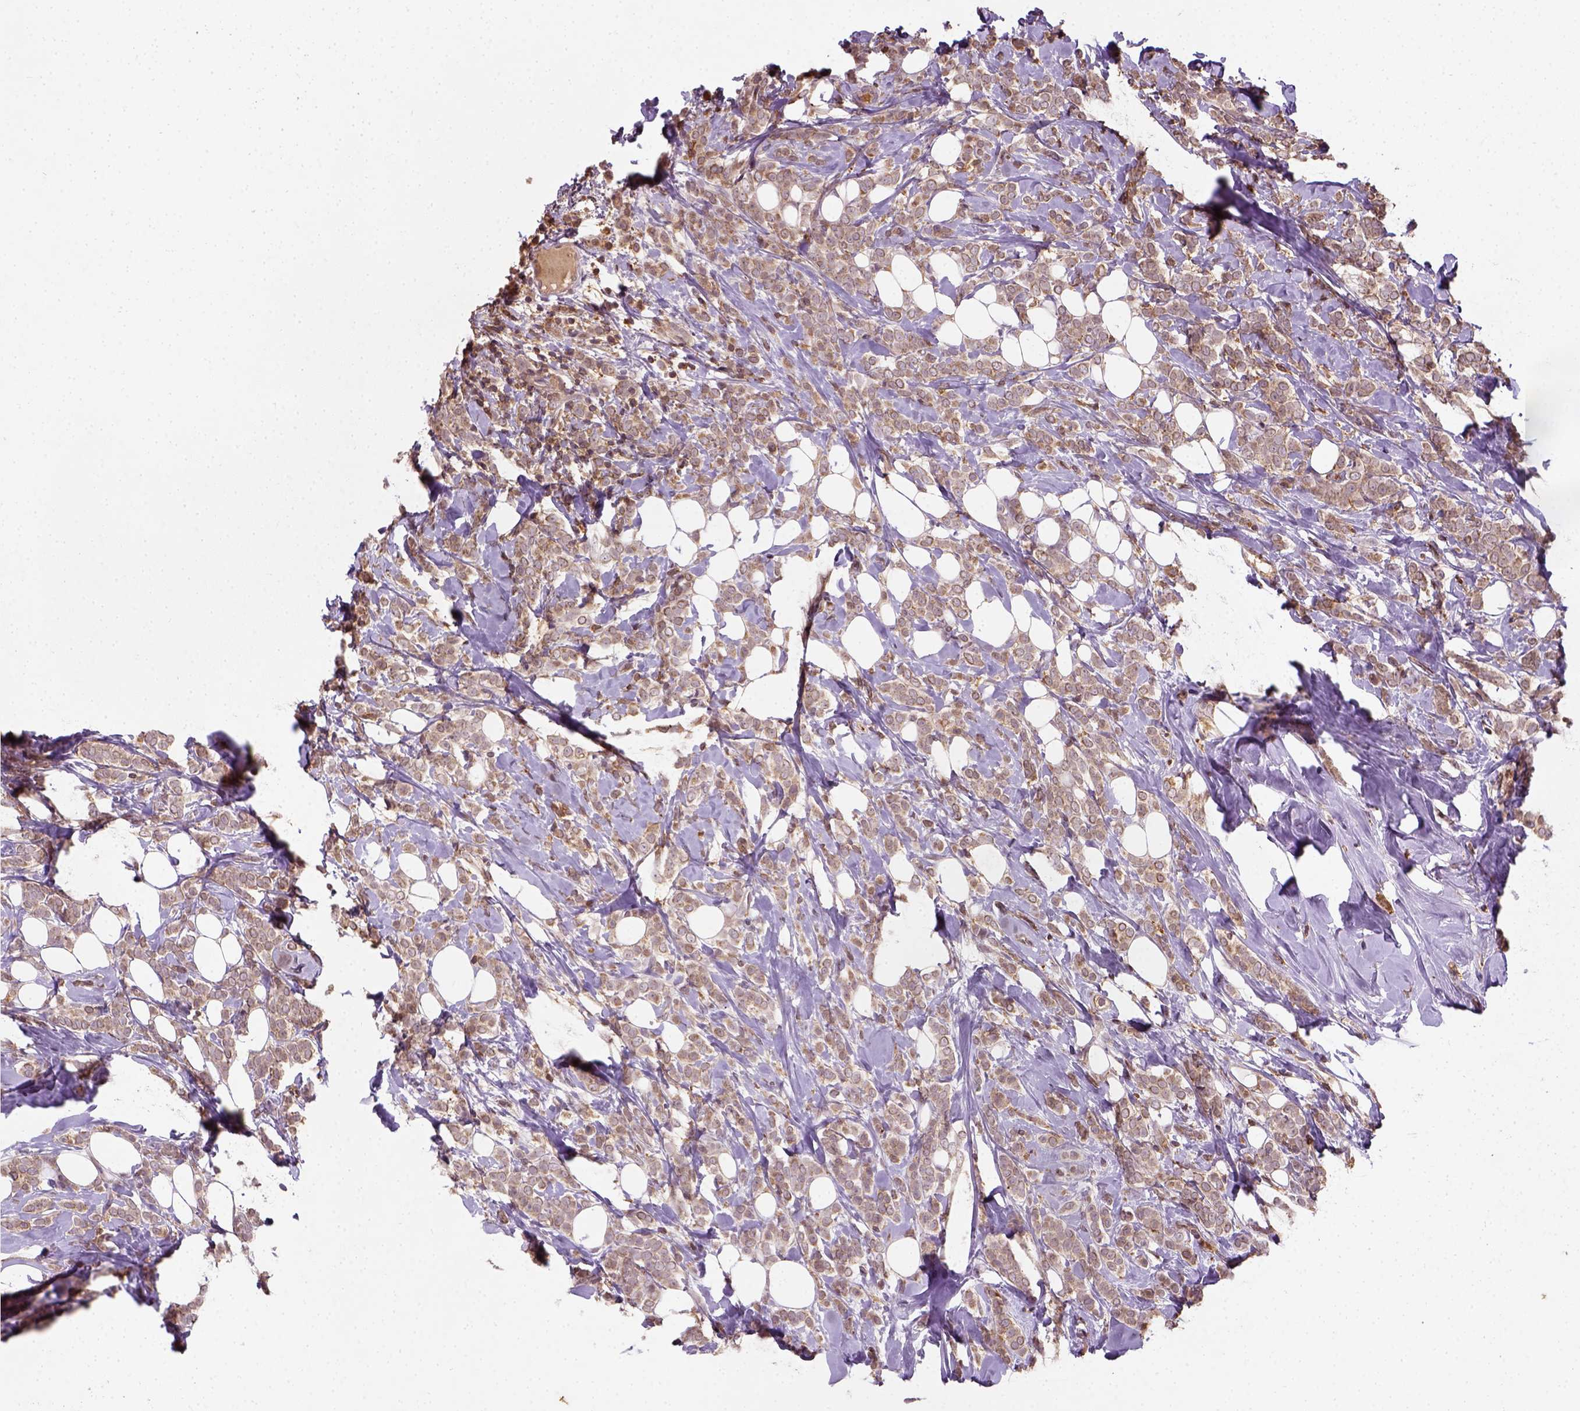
{"staining": {"intensity": "moderate", "quantity": ">75%", "location": "cytoplasmic/membranous"}, "tissue": "breast cancer", "cell_type": "Tumor cells", "image_type": "cancer", "snomed": [{"axis": "morphology", "description": "Lobular carcinoma"}, {"axis": "topography", "description": "Breast"}], "caption": "Moderate cytoplasmic/membranous protein positivity is appreciated in approximately >75% of tumor cells in lobular carcinoma (breast). The protein of interest is shown in brown color, while the nuclei are stained blue.", "gene": "CAMKK1", "patient": {"sex": "female", "age": 49}}